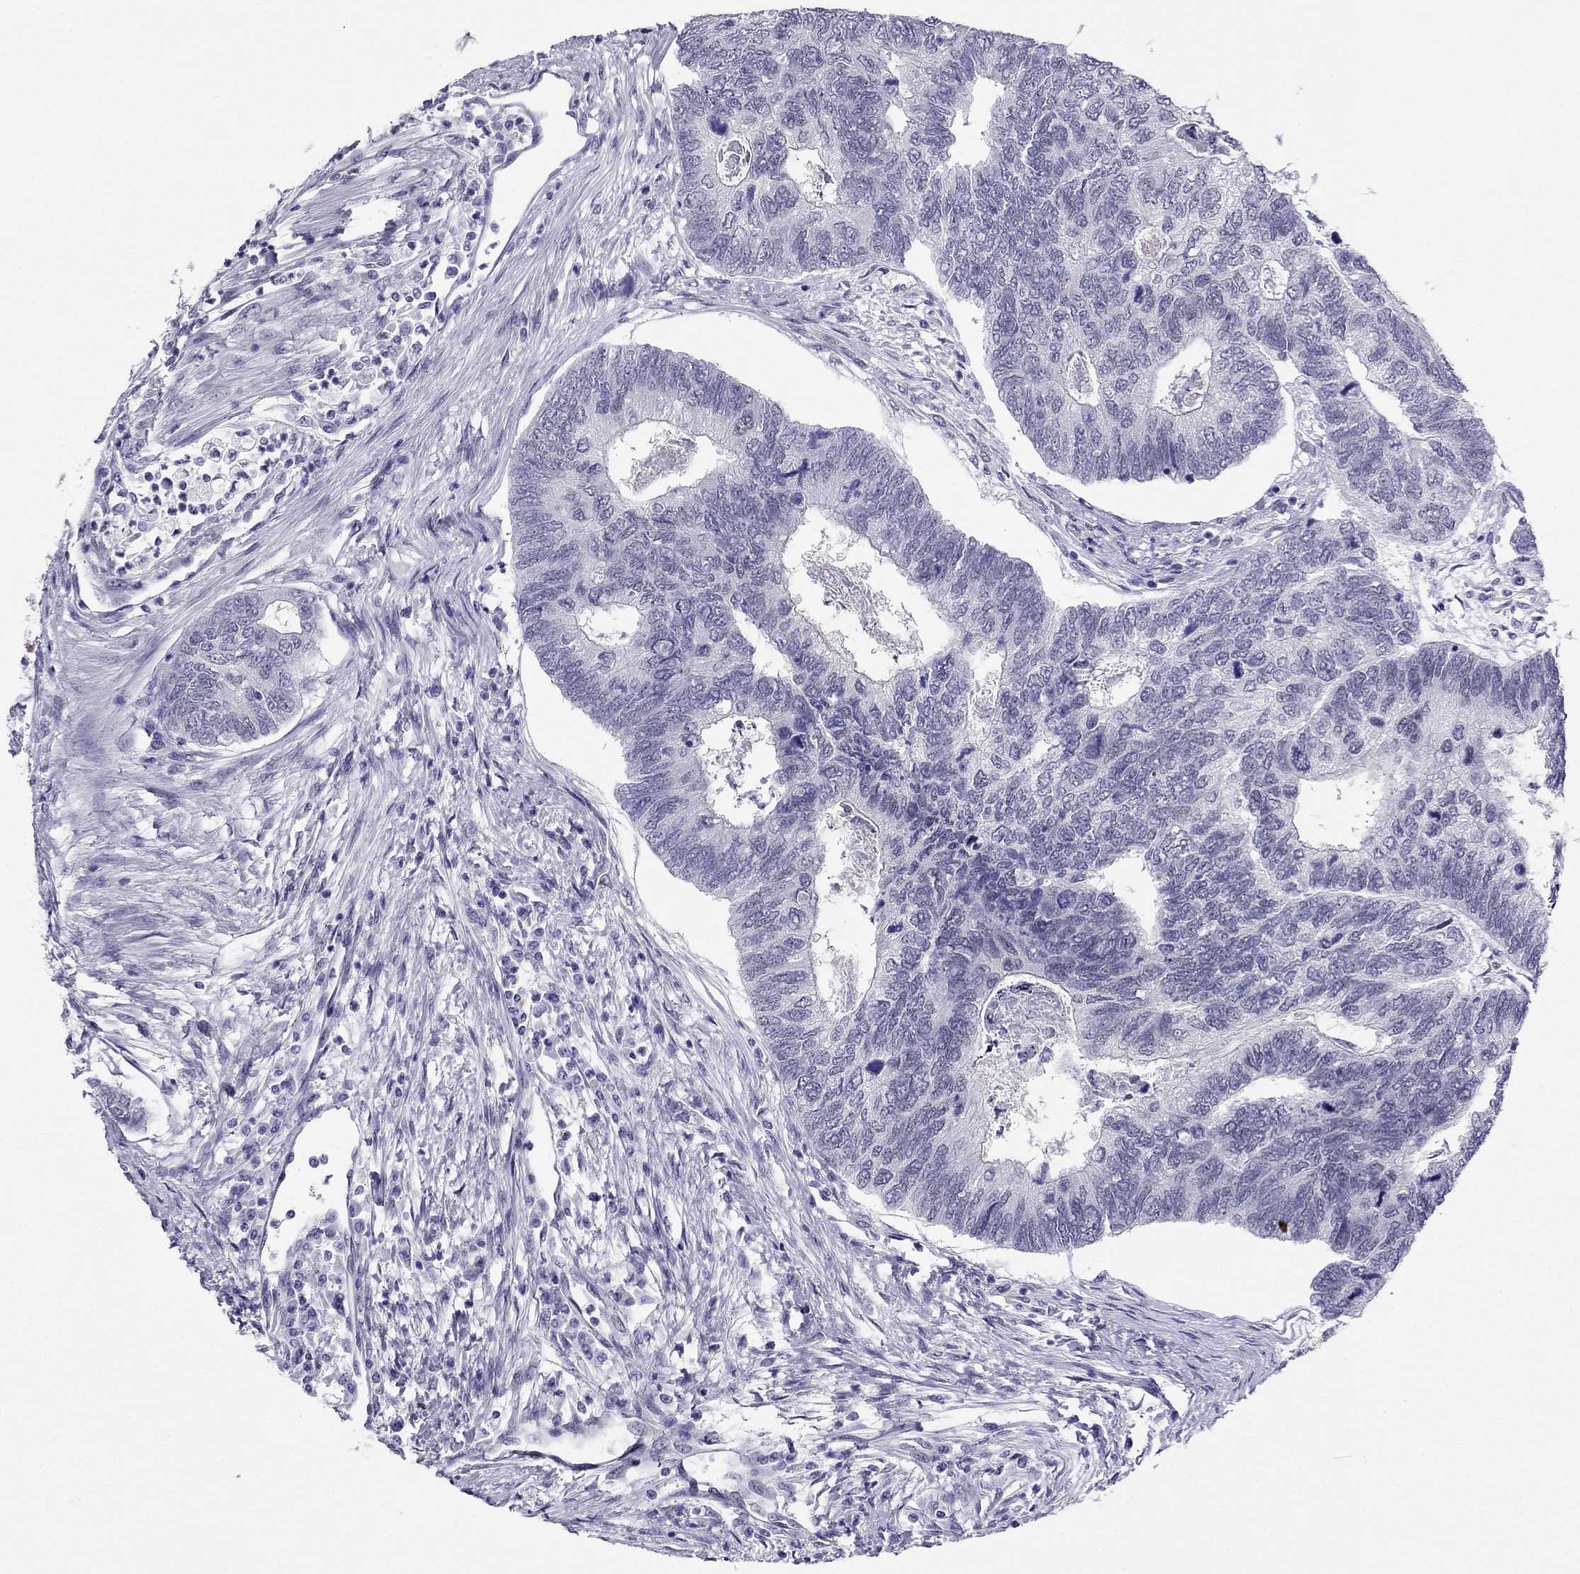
{"staining": {"intensity": "negative", "quantity": "none", "location": "none"}, "tissue": "colorectal cancer", "cell_type": "Tumor cells", "image_type": "cancer", "snomed": [{"axis": "morphology", "description": "Adenocarcinoma, NOS"}, {"axis": "topography", "description": "Colon"}], "caption": "Colorectal cancer was stained to show a protein in brown. There is no significant staining in tumor cells.", "gene": "CROCC2", "patient": {"sex": "female", "age": 67}}